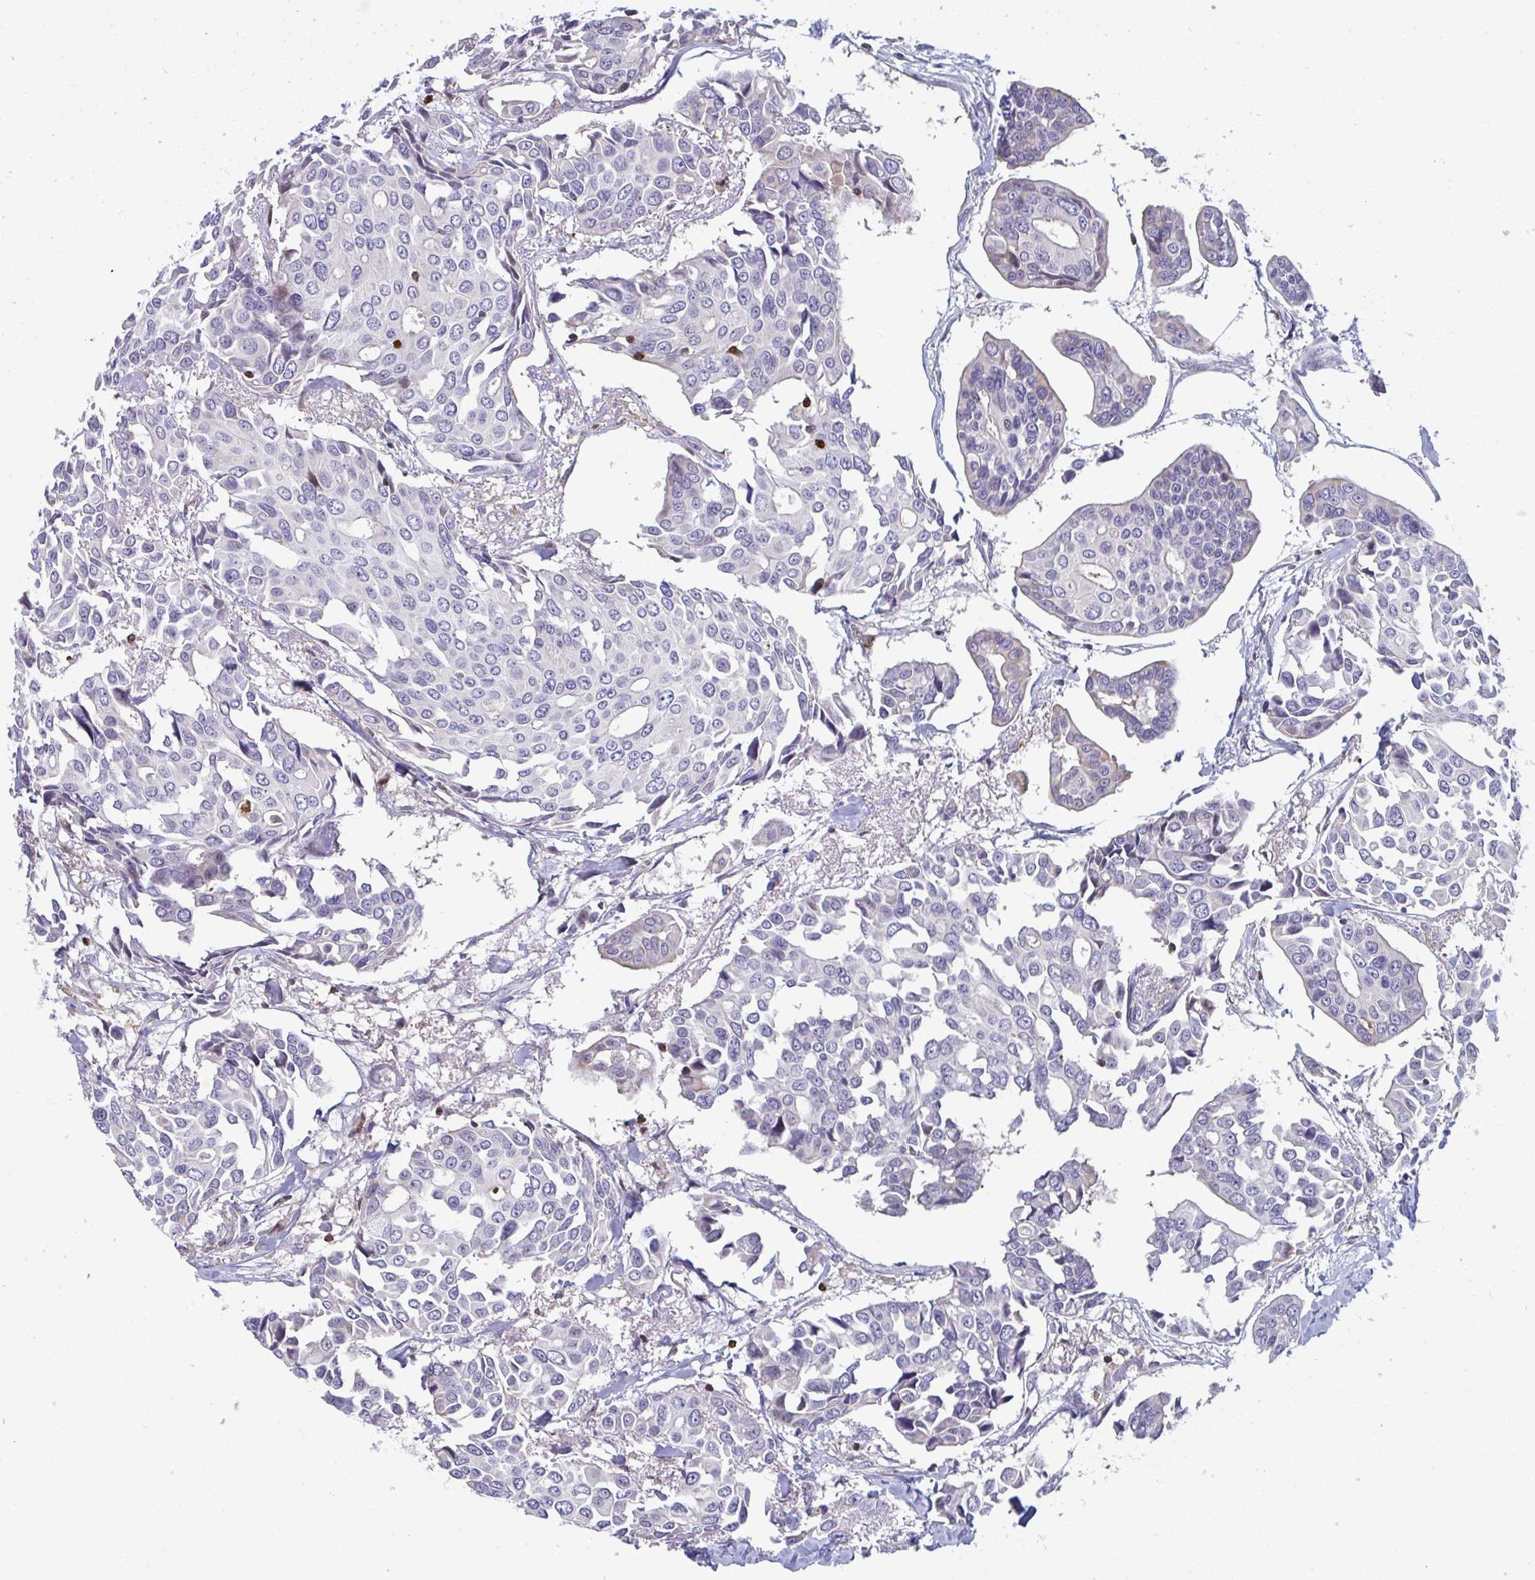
{"staining": {"intensity": "negative", "quantity": "none", "location": "none"}, "tissue": "breast cancer", "cell_type": "Tumor cells", "image_type": "cancer", "snomed": [{"axis": "morphology", "description": "Duct carcinoma"}, {"axis": "topography", "description": "Breast"}], "caption": "Immunohistochemical staining of human intraductal carcinoma (breast) displays no significant staining in tumor cells.", "gene": "AOC2", "patient": {"sex": "female", "age": 54}}